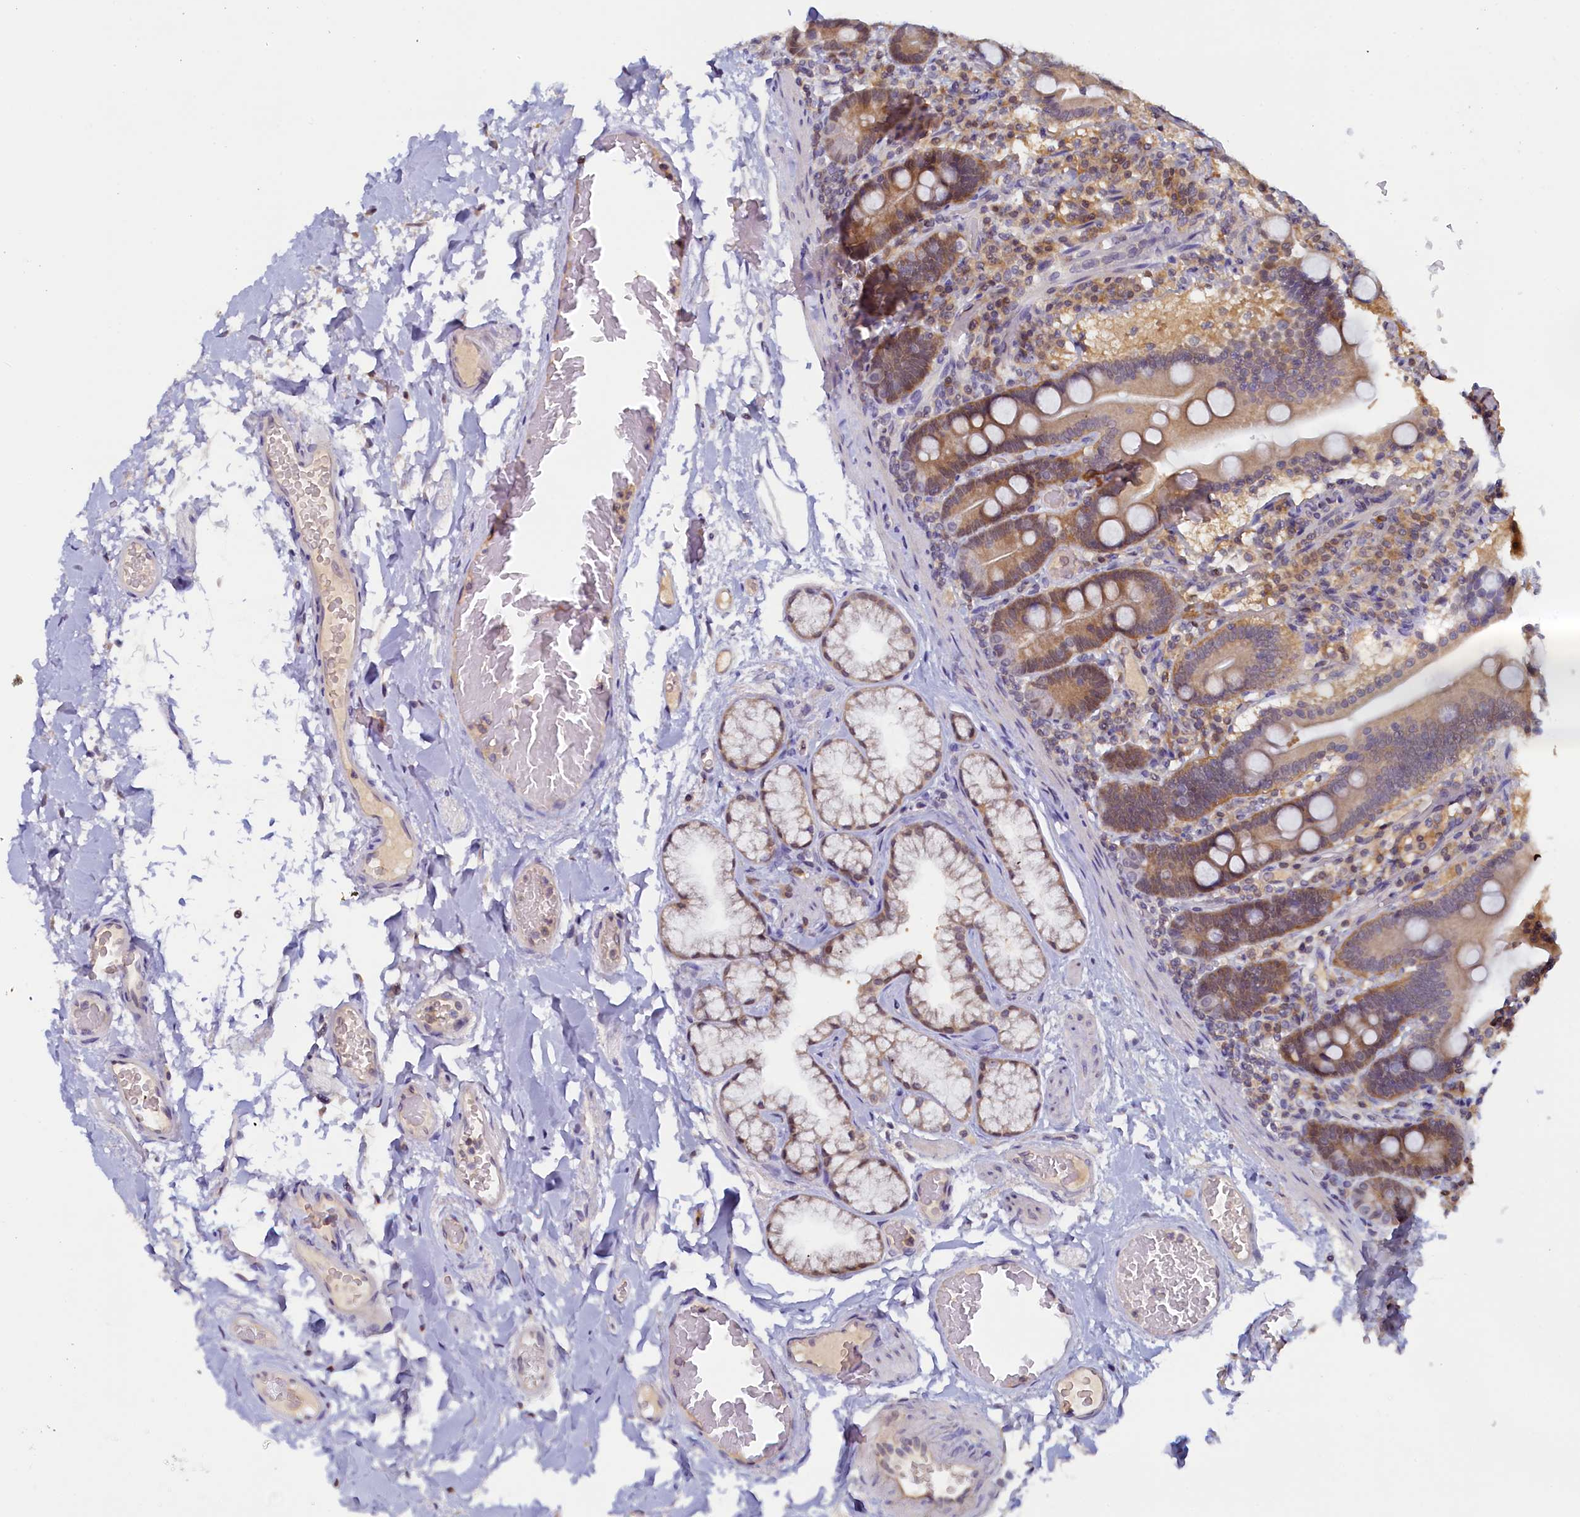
{"staining": {"intensity": "moderate", "quantity": ">75%", "location": "cytoplasmic/membranous"}, "tissue": "duodenum", "cell_type": "Glandular cells", "image_type": "normal", "snomed": [{"axis": "morphology", "description": "Normal tissue, NOS"}, {"axis": "topography", "description": "Duodenum"}], "caption": "Immunohistochemistry (IHC) (DAB) staining of benign duodenum shows moderate cytoplasmic/membranous protein expression in about >75% of glandular cells.", "gene": "PAAF1", "patient": {"sex": "male", "age": 55}}